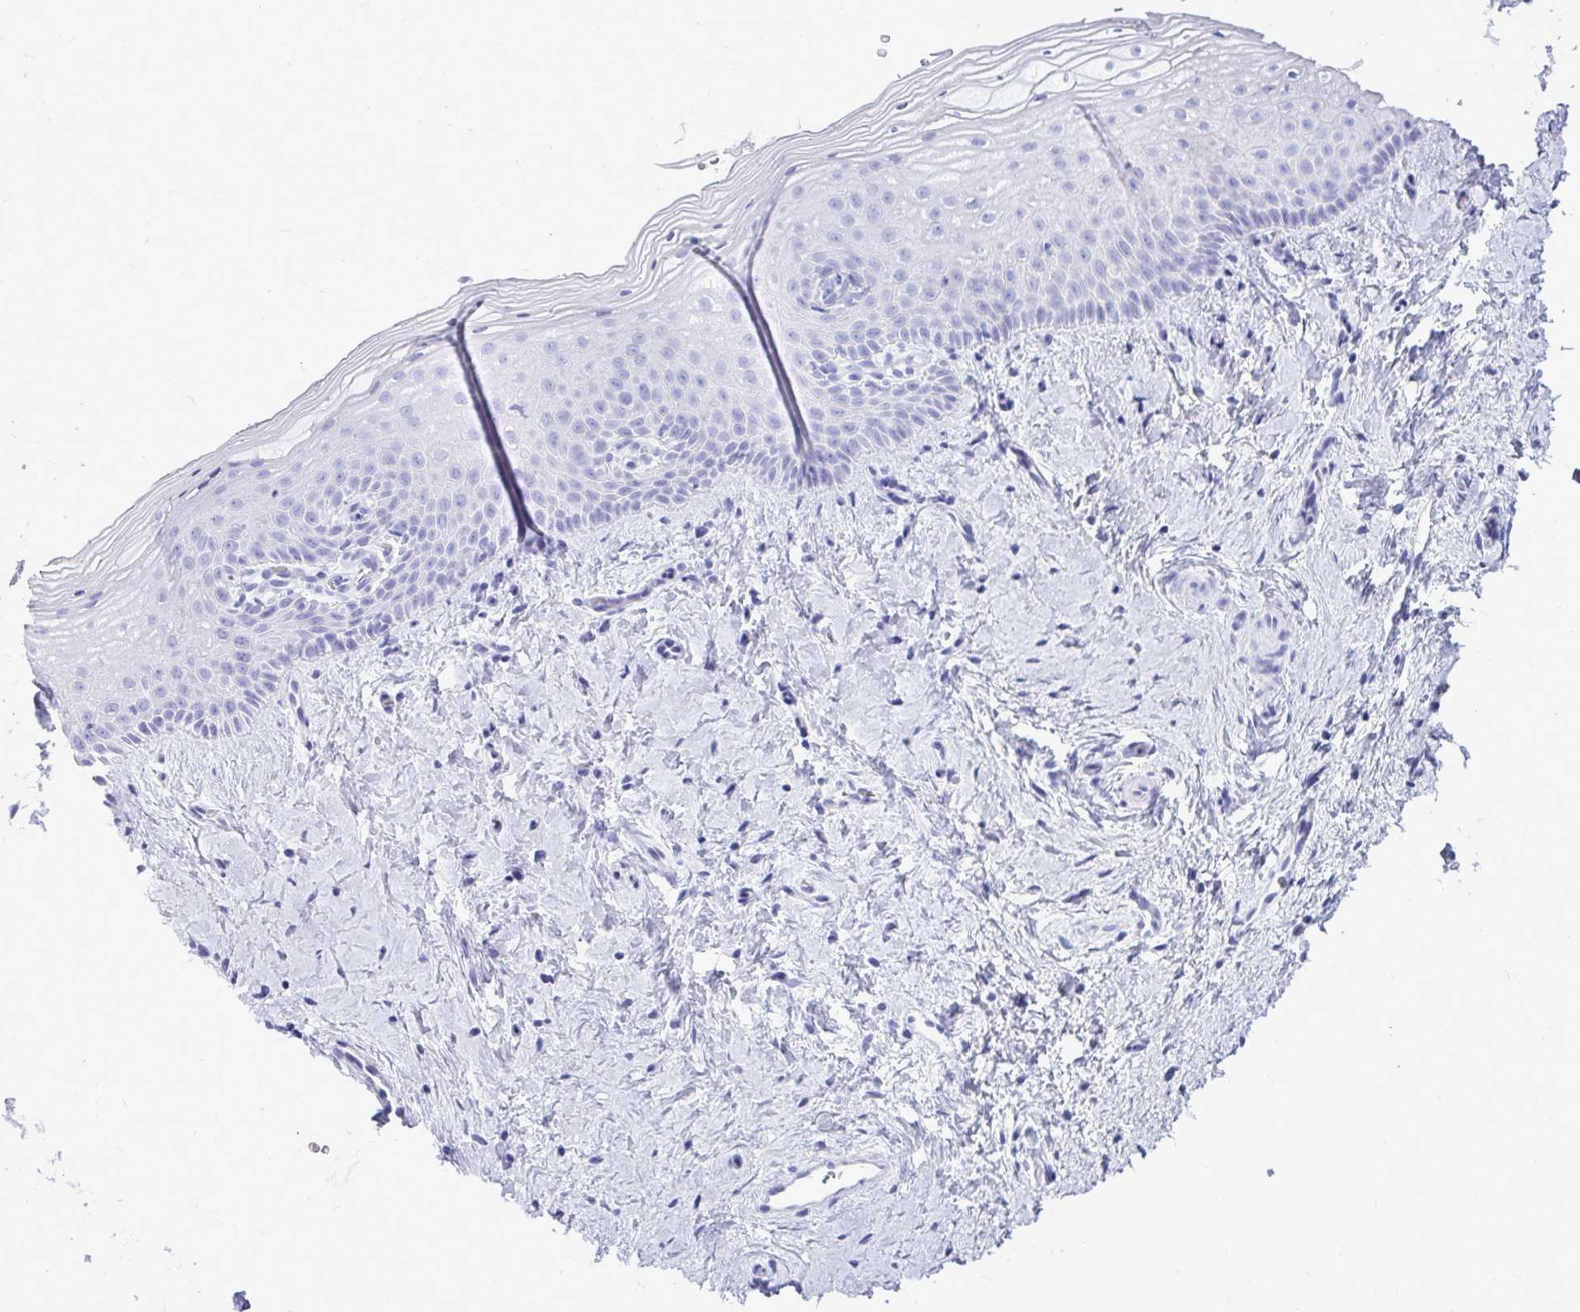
{"staining": {"intensity": "negative", "quantity": "none", "location": "none"}, "tissue": "vagina", "cell_type": "Squamous epithelial cells", "image_type": "normal", "snomed": [{"axis": "morphology", "description": "Normal tissue, NOS"}, {"axis": "topography", "description": "Vagina"}], "caption": "Immunohistochemistry (IHC) photomicrograph of normal vagina: human vagina stained with DAB reveals no significant protein positivity in squamous epithelial cells. Nuclei are stained in blue.", "gene": "OR10R2", "patient": {"sex": "female", "age": 51}}